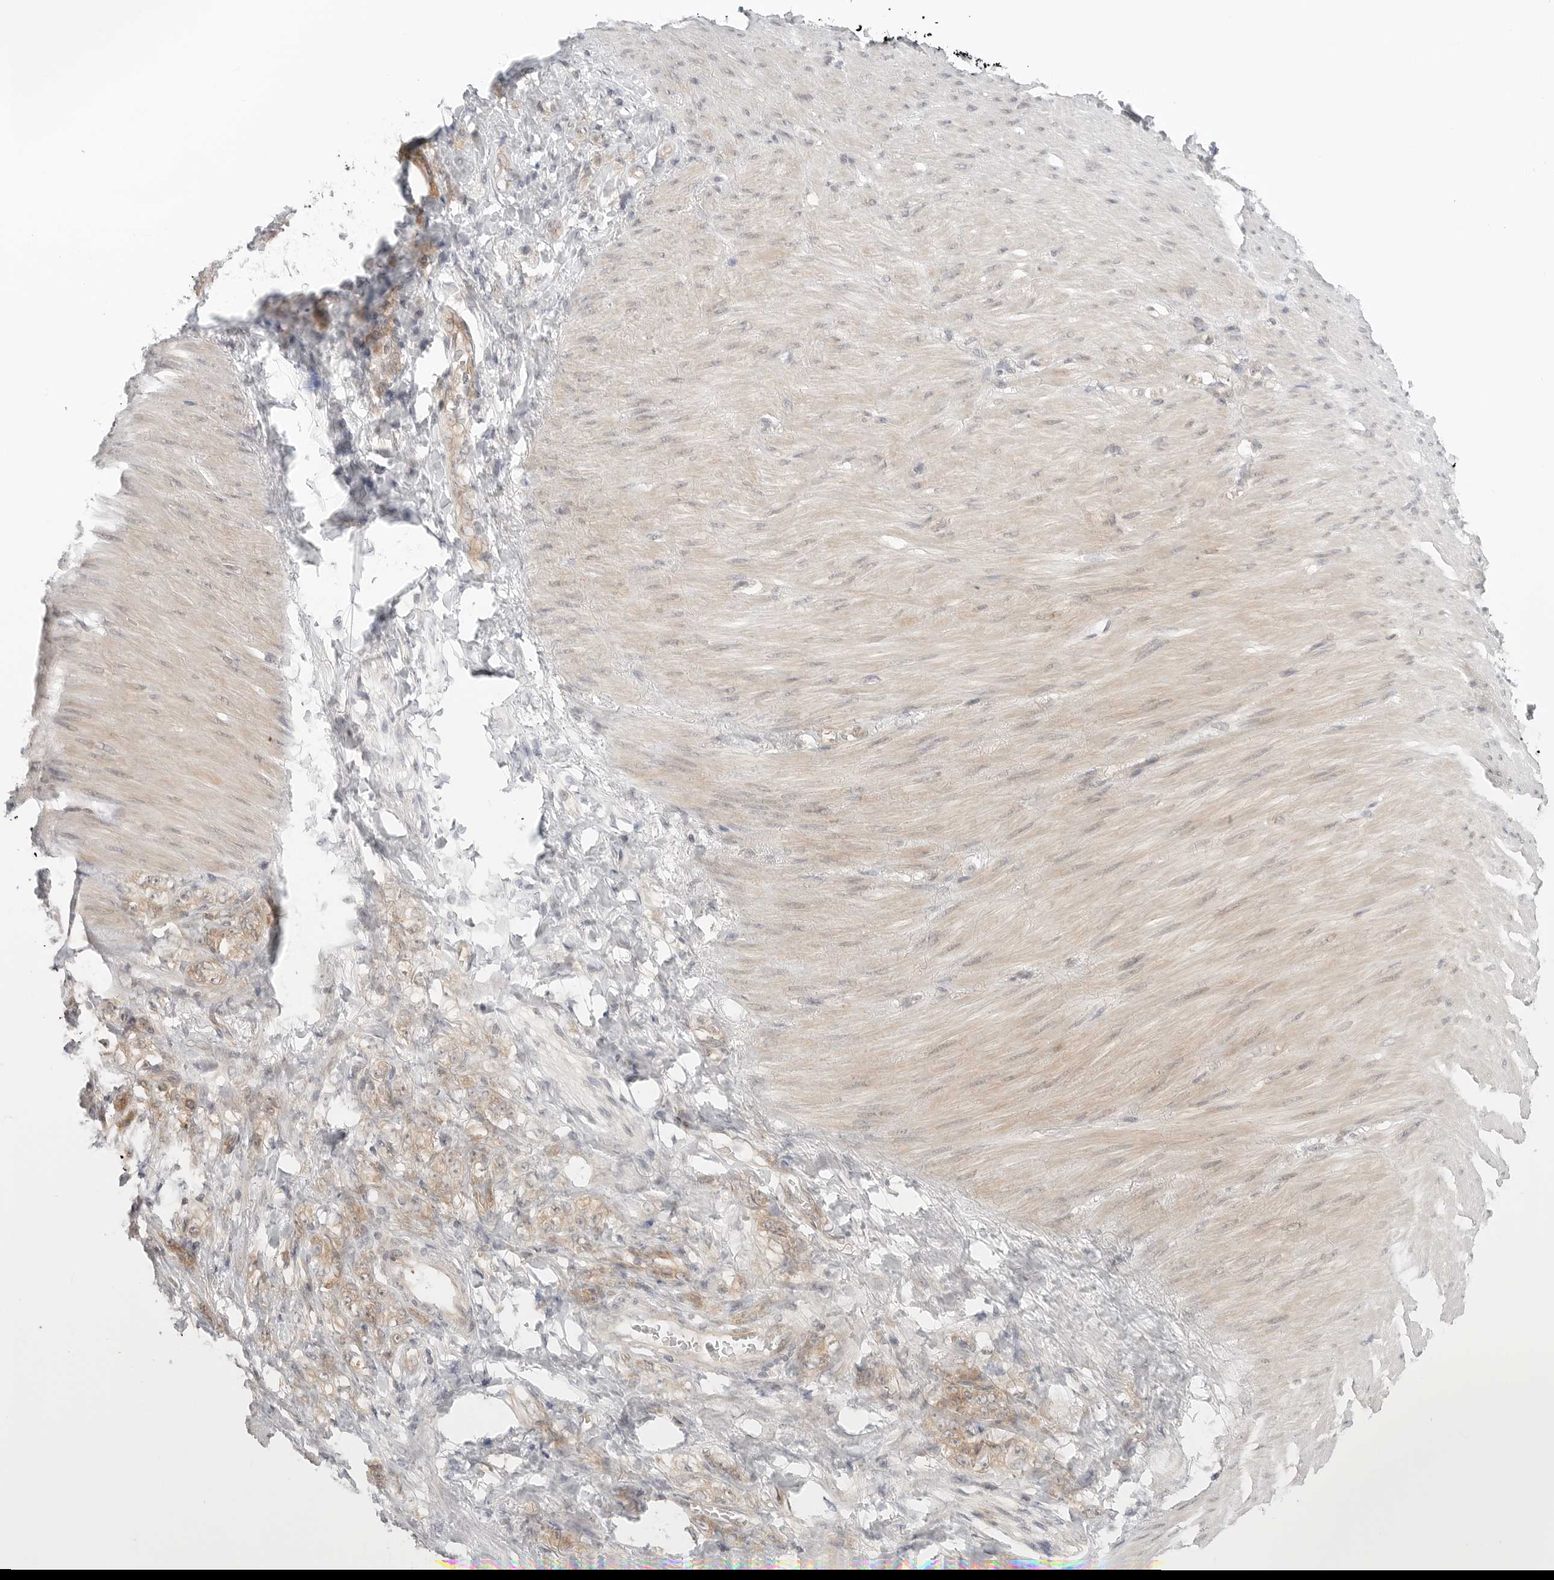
{"staining": {"intensity": "weak", "quantity": ">75%", "location": "cytoplasmic/membranous"}, "tissue": "stomach cancer", "cell_type": "Tumor cells", "image_type": "cancer", "snomed": [{"axis": "morphology", "description": "Normal tissue, NOS"}, {"axis": "morphology", "description": "Adenocarcinoma, NOS"}, {"axis": "topography", "description": "Stomach"}], "caption": "Immunohistochemistry (IHC) of stomach cancer (adenocarcinoma) demonstrates low levels of weak cytoplasmic/membranous expression in about >75% of tumor cells.", "gene": "NUDC", "patient": {"sex": "male", "age": 82}}